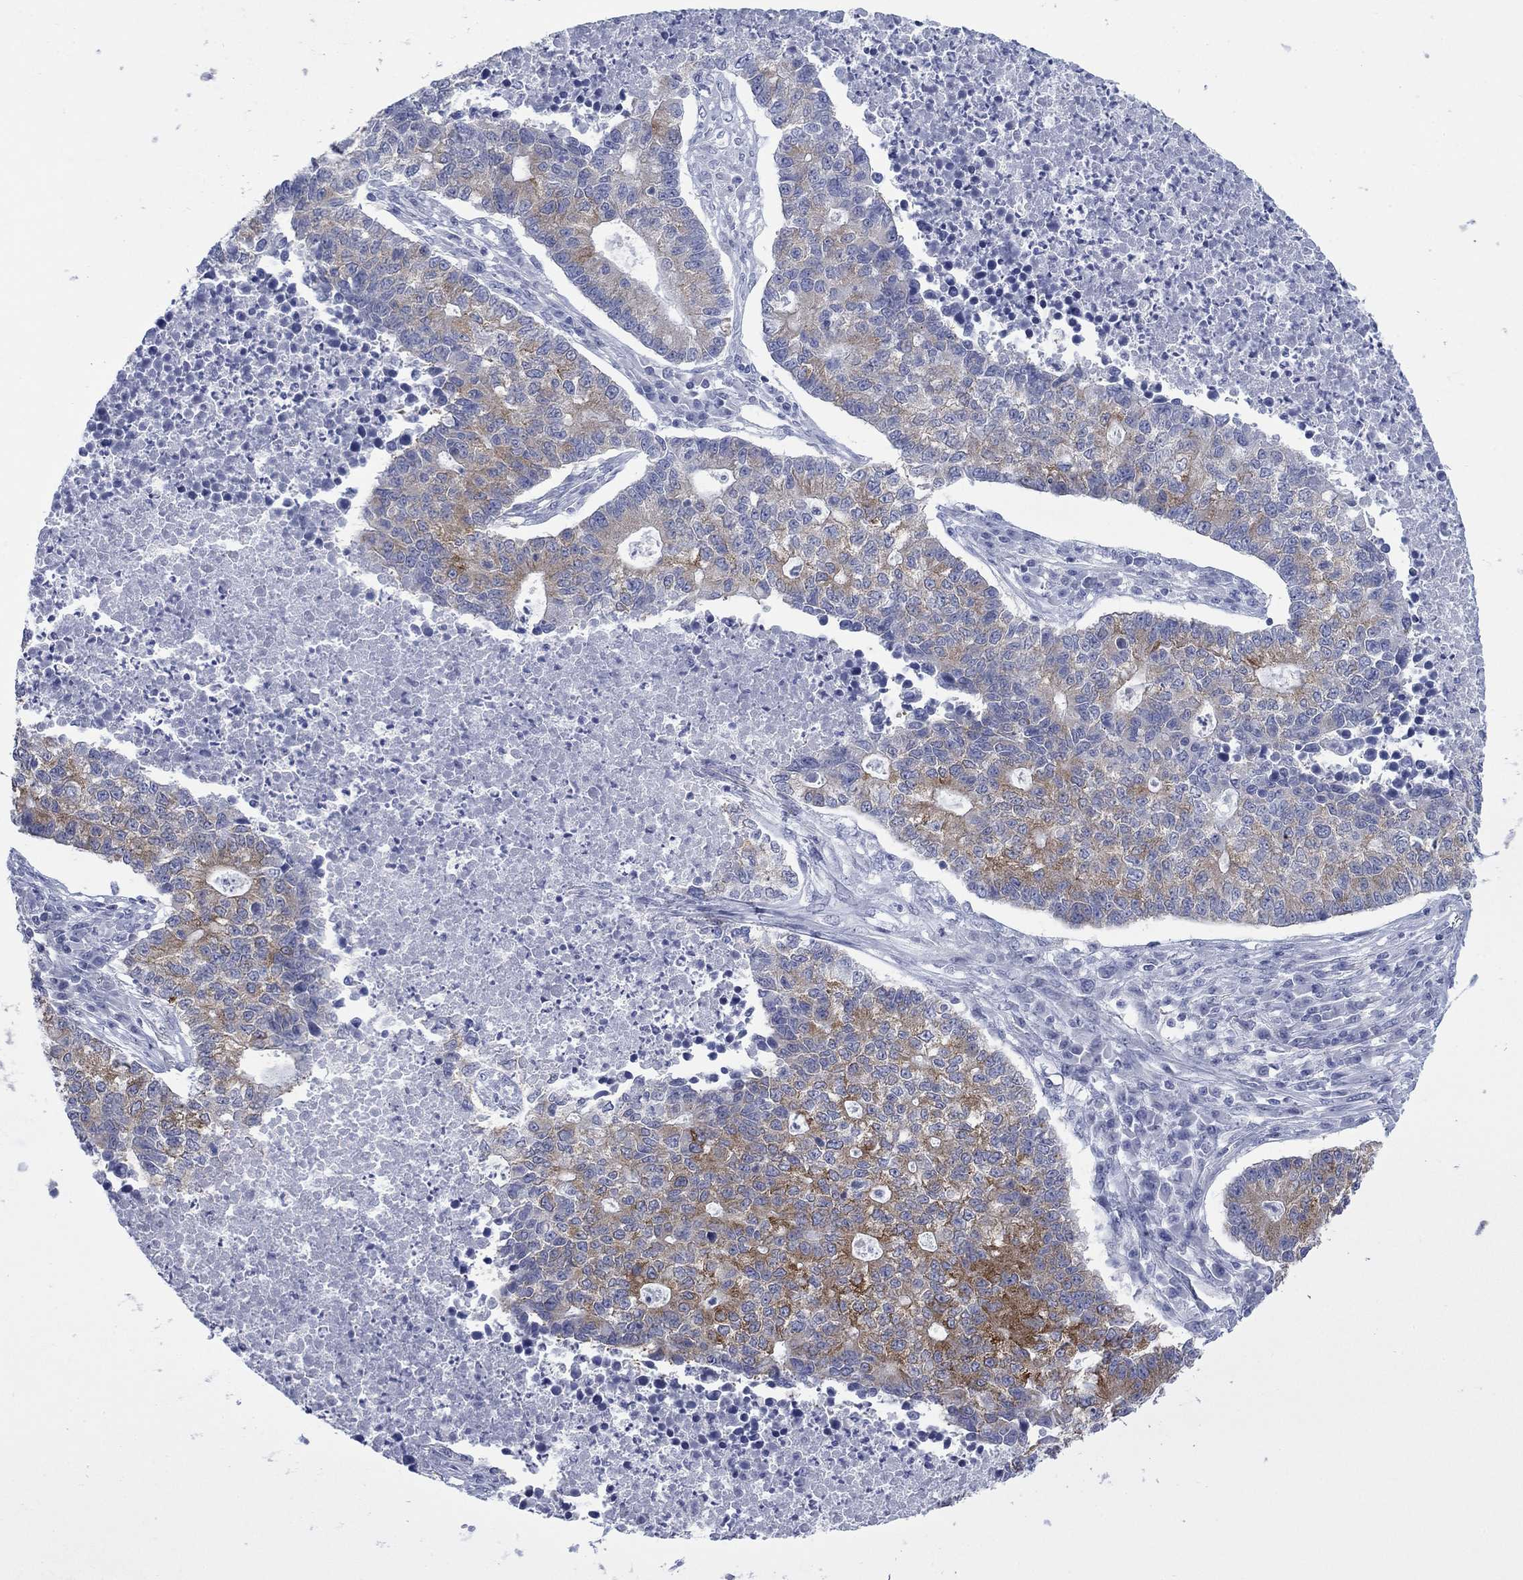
{"staining": {"intensity": "strong", "quantity": "25%-75%", "location": "cytoplasmic/membranous"}, "tissue": "lung cancer", "cell_type": "Tumor cells", "image_type": "cancer", "snomed": [{"axis": "morphology", "description": "Adenocarcinoma, NOS"}, {"axis": "topography", "description": "Lung"}], "caption": "Immunohistochemical staining of lung cancer (adenocarcinoma) demonstrates strong cytoplasmic/membranous protein positivity in approximately 25%-75% of tumor cells. The protein of interest is shown in brown color, while the nuclei are stained blue.", "gene": "IGF2BP3", "patient": {"sex": "male", "age": 57}}